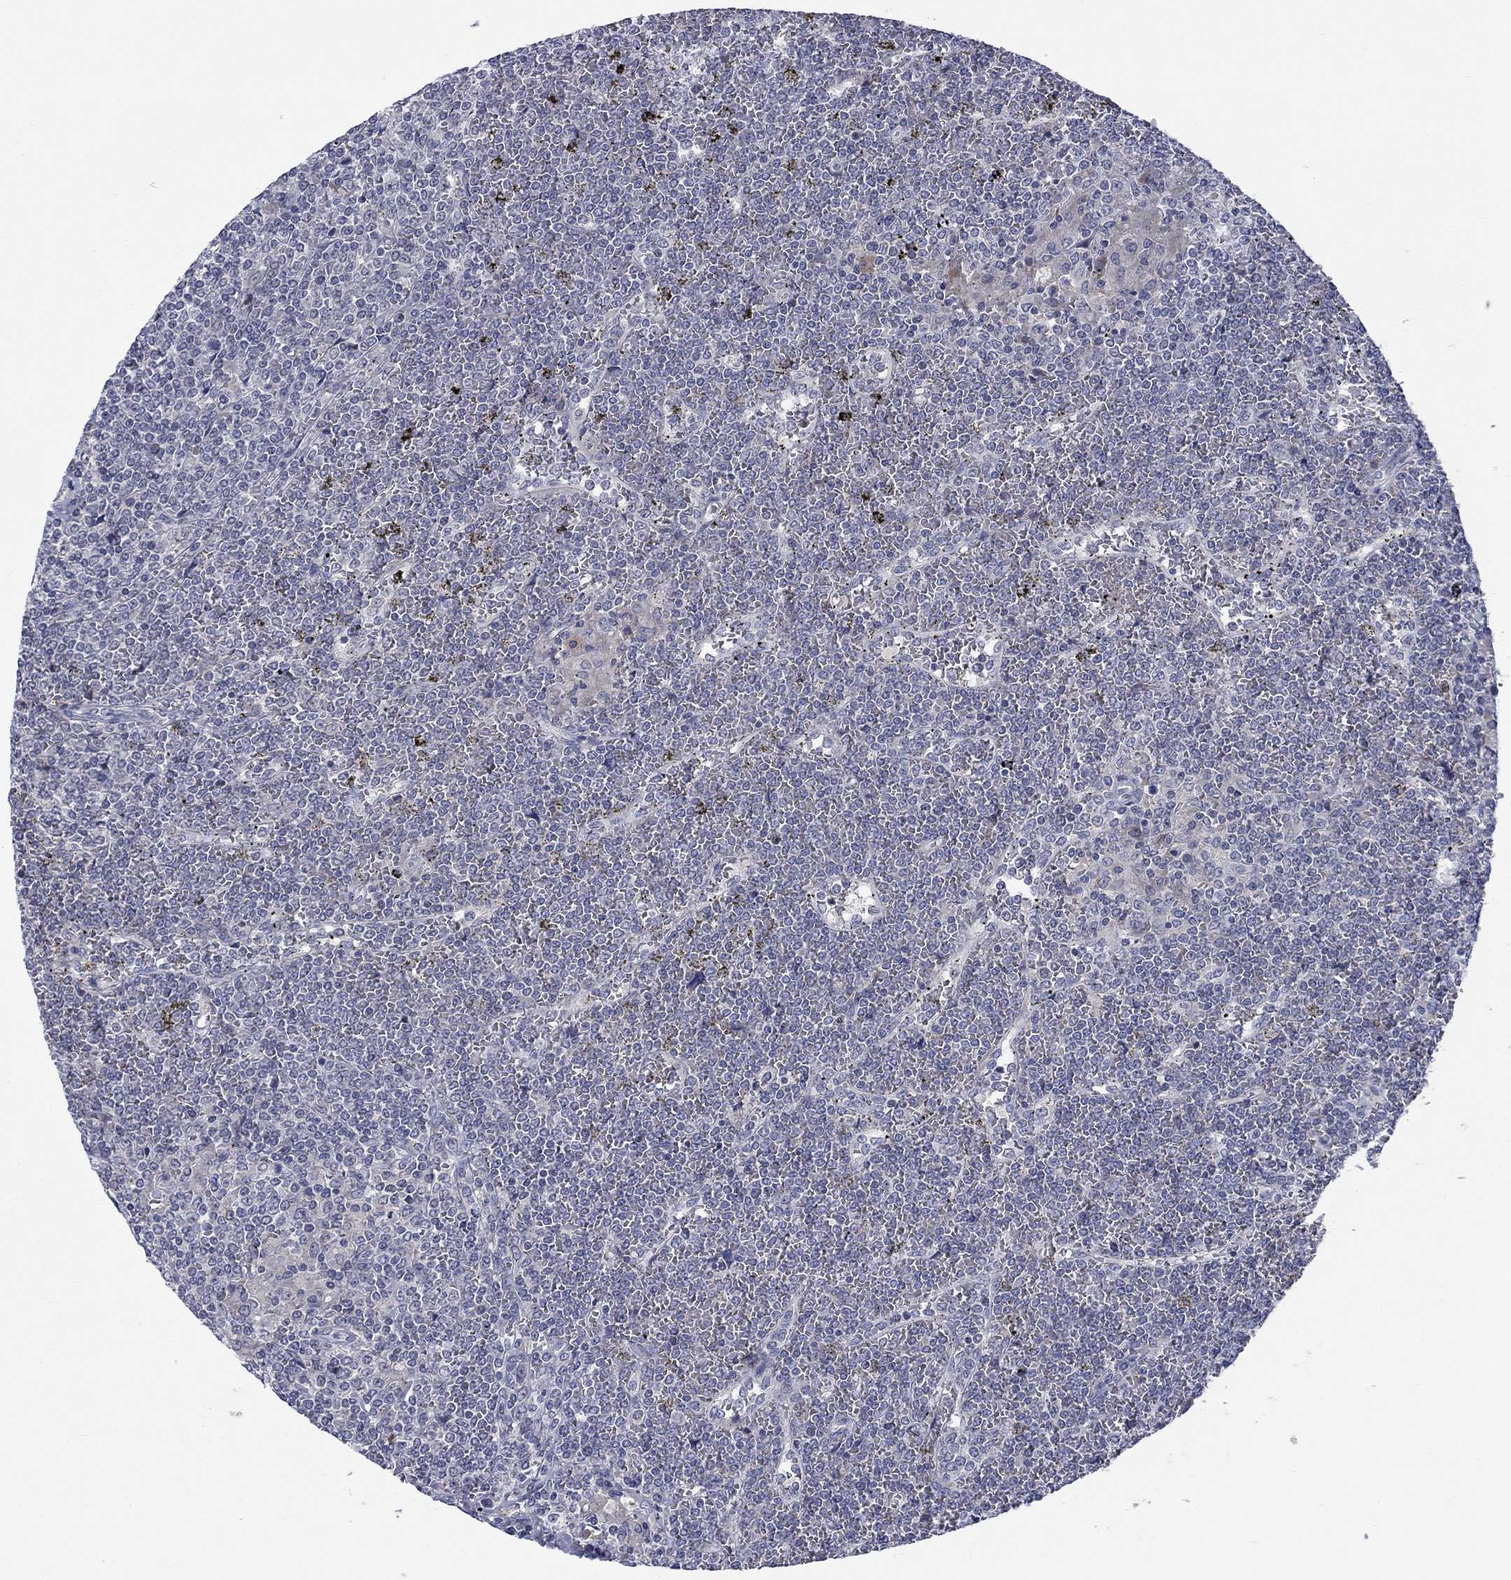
{"staining": {"intensity": "negative", "quantity": "none", "location": "none"}, "tissue": "lymphoma", "cell_type": "Tumor cells", "image_type": "cancer", "snomed": [{"axis": "morphology", "description": "Malignant lymphoma, non-Hodgkin's type, Low grade"}, {"axis": "topography", "description": "Spleen"}], "caption": "An image of human low-grade malignant lymphoma, non-Hodgkin's type is negative for staining in tumor cells.", "gene": "CACNA1A", "patient": {"sex": "female", "age": 19}}